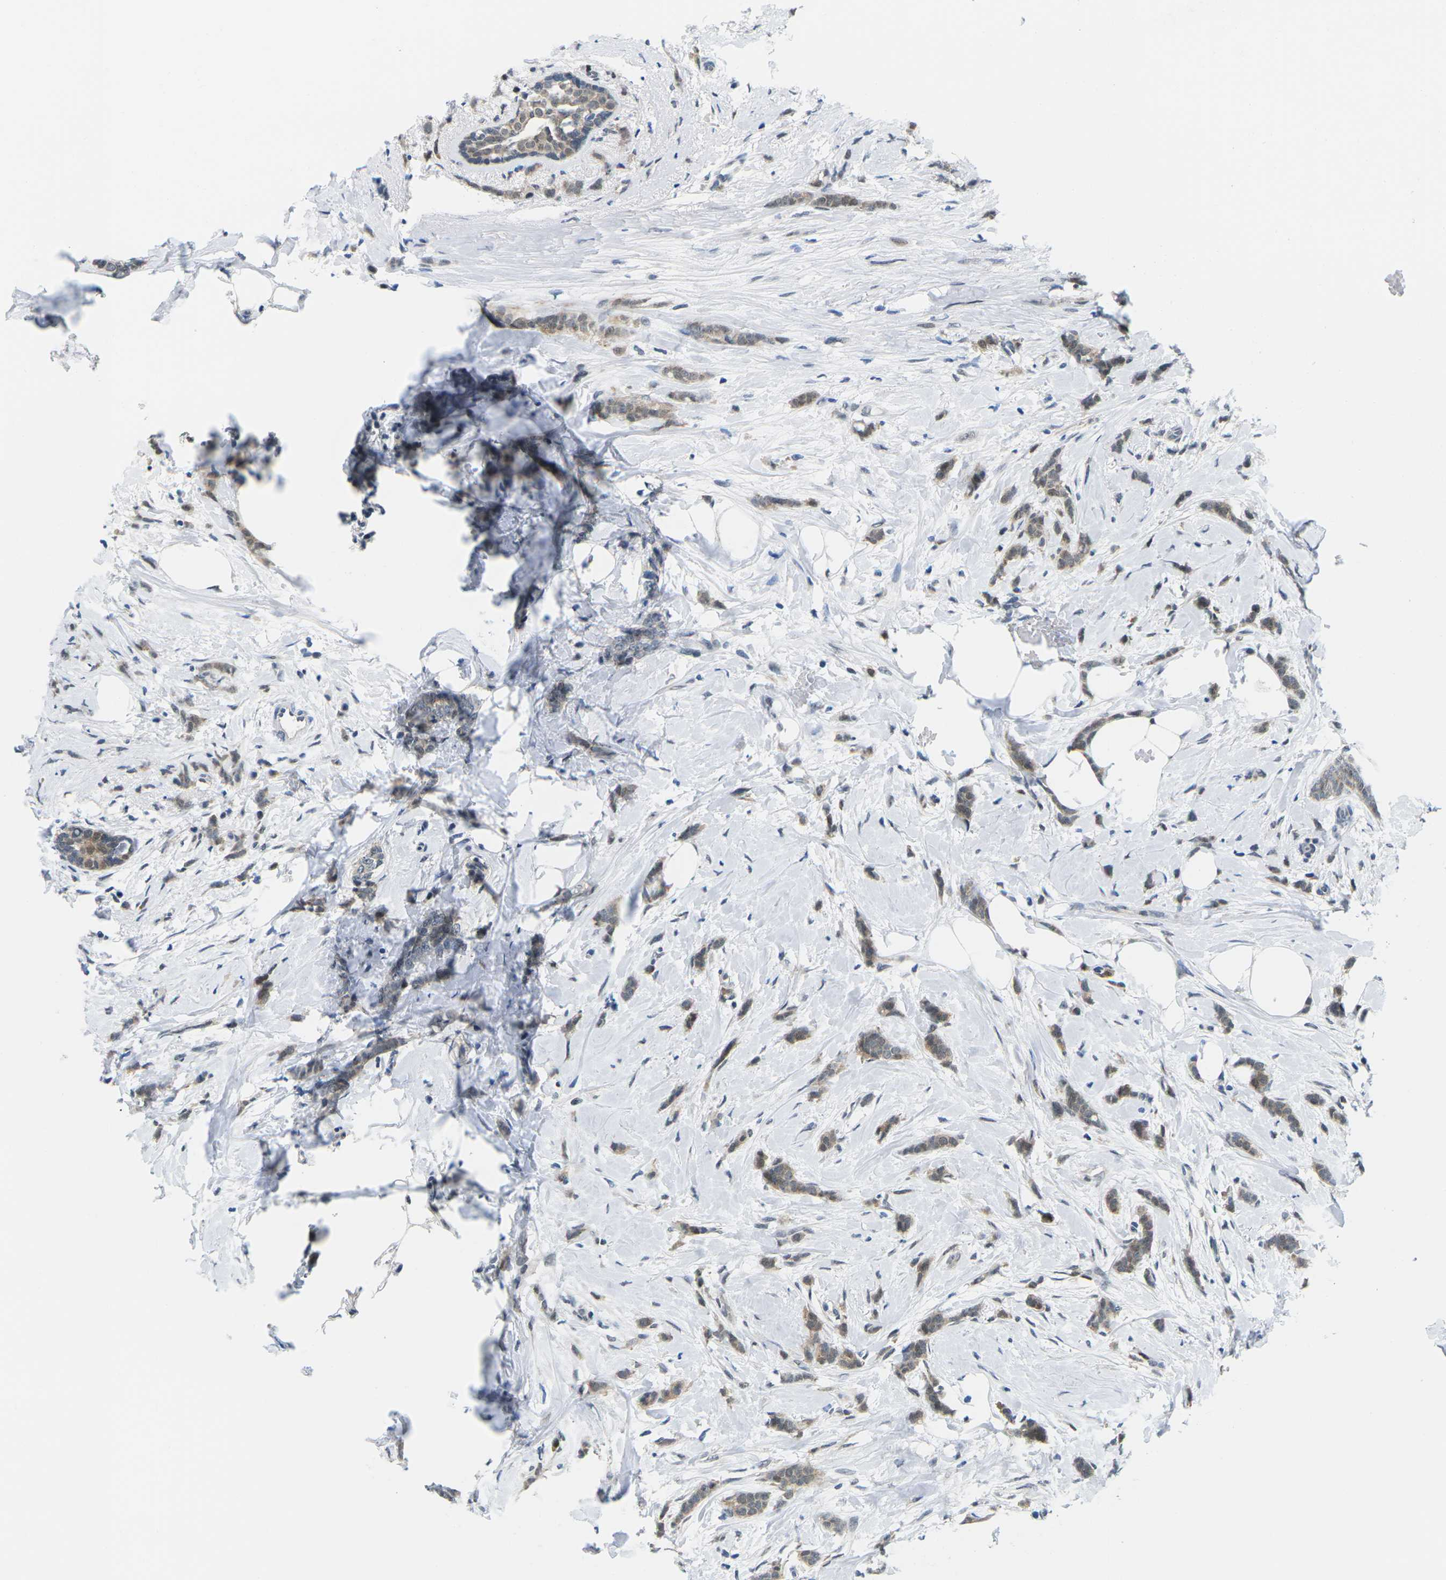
{"staining": {"intensity": "moderate", "quantity": ">75%", "location": "cytoplasmic/membranous,nuclear"}, "tissue": "breast cancer", "cell_type": "Tumor cells", "image_type": "cancer", "snomed": [{"axis": "morphology", "description": "Lobular carcinoma, in situ"}, {"axis": "morphology", "description": "Lobular carcinoma"}, {"axis": "topography", "description": "Breast"}], "caption": "Tumor cells demonstrate moderate cytoplasmic/membranous and nuclear positivity in approximately >75% of cells in breast cancer (lobular carcinoma in situ).", "gene": "UBA7", "patient": {"sex": "female", "age": 41}}